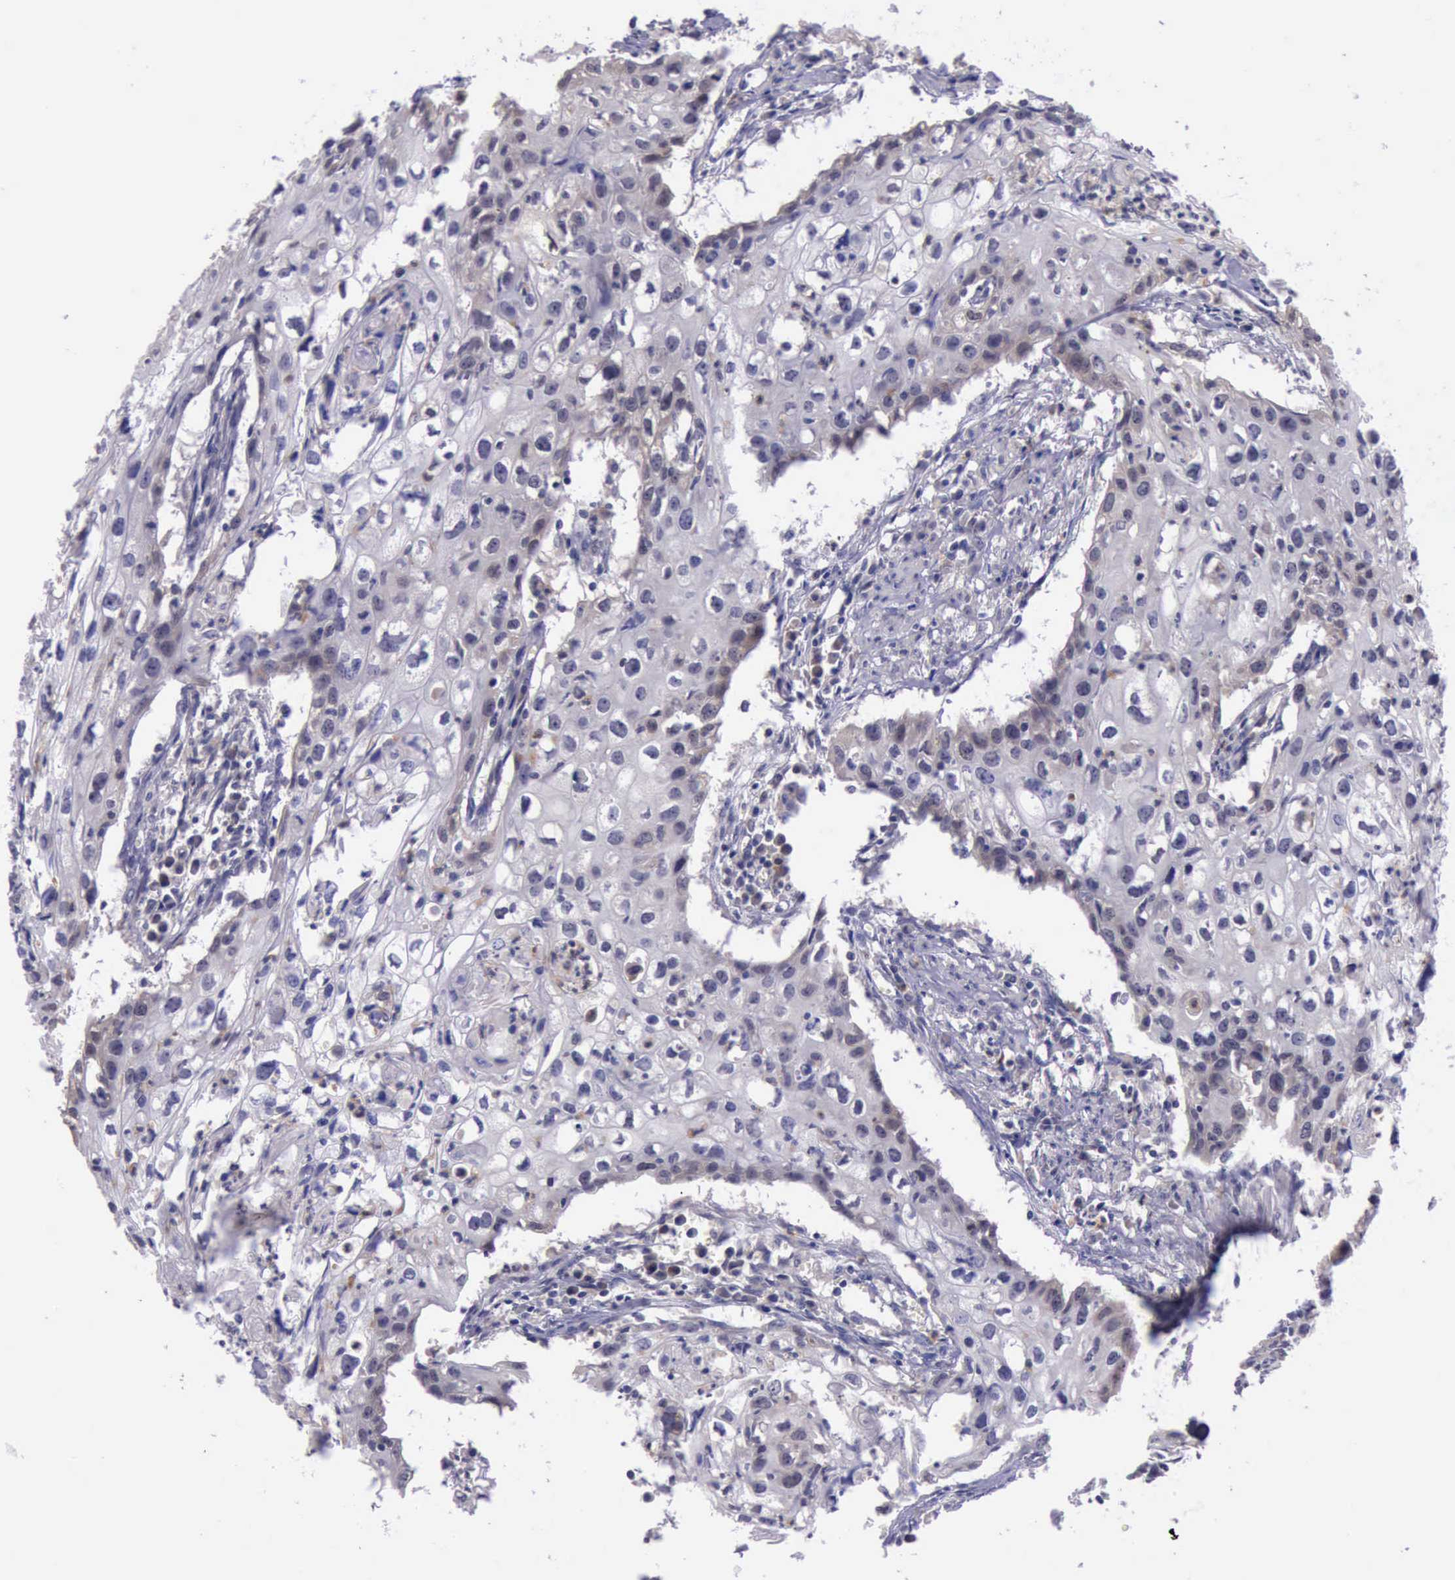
{"staining": {"intensity": "weak", "quantity": ">75%", "location": "cytoplasmic/membranous"}, "tissue": "urothelial cancer", "cell_type": "Tumor cells", "image_type": "cancer", "snomed": [{"axis": "morphology", "description": "Urothelial carcinoma, High grade"}, {"axis": "topography", "description": "Urinary bladder"}], "caption": "Human high-grade urothelial carcinoma stained with a protein marker reveals weak staining in tumor cells.", "gene": "PLEK2", "patient": {"sex": "male", "age": 54}}